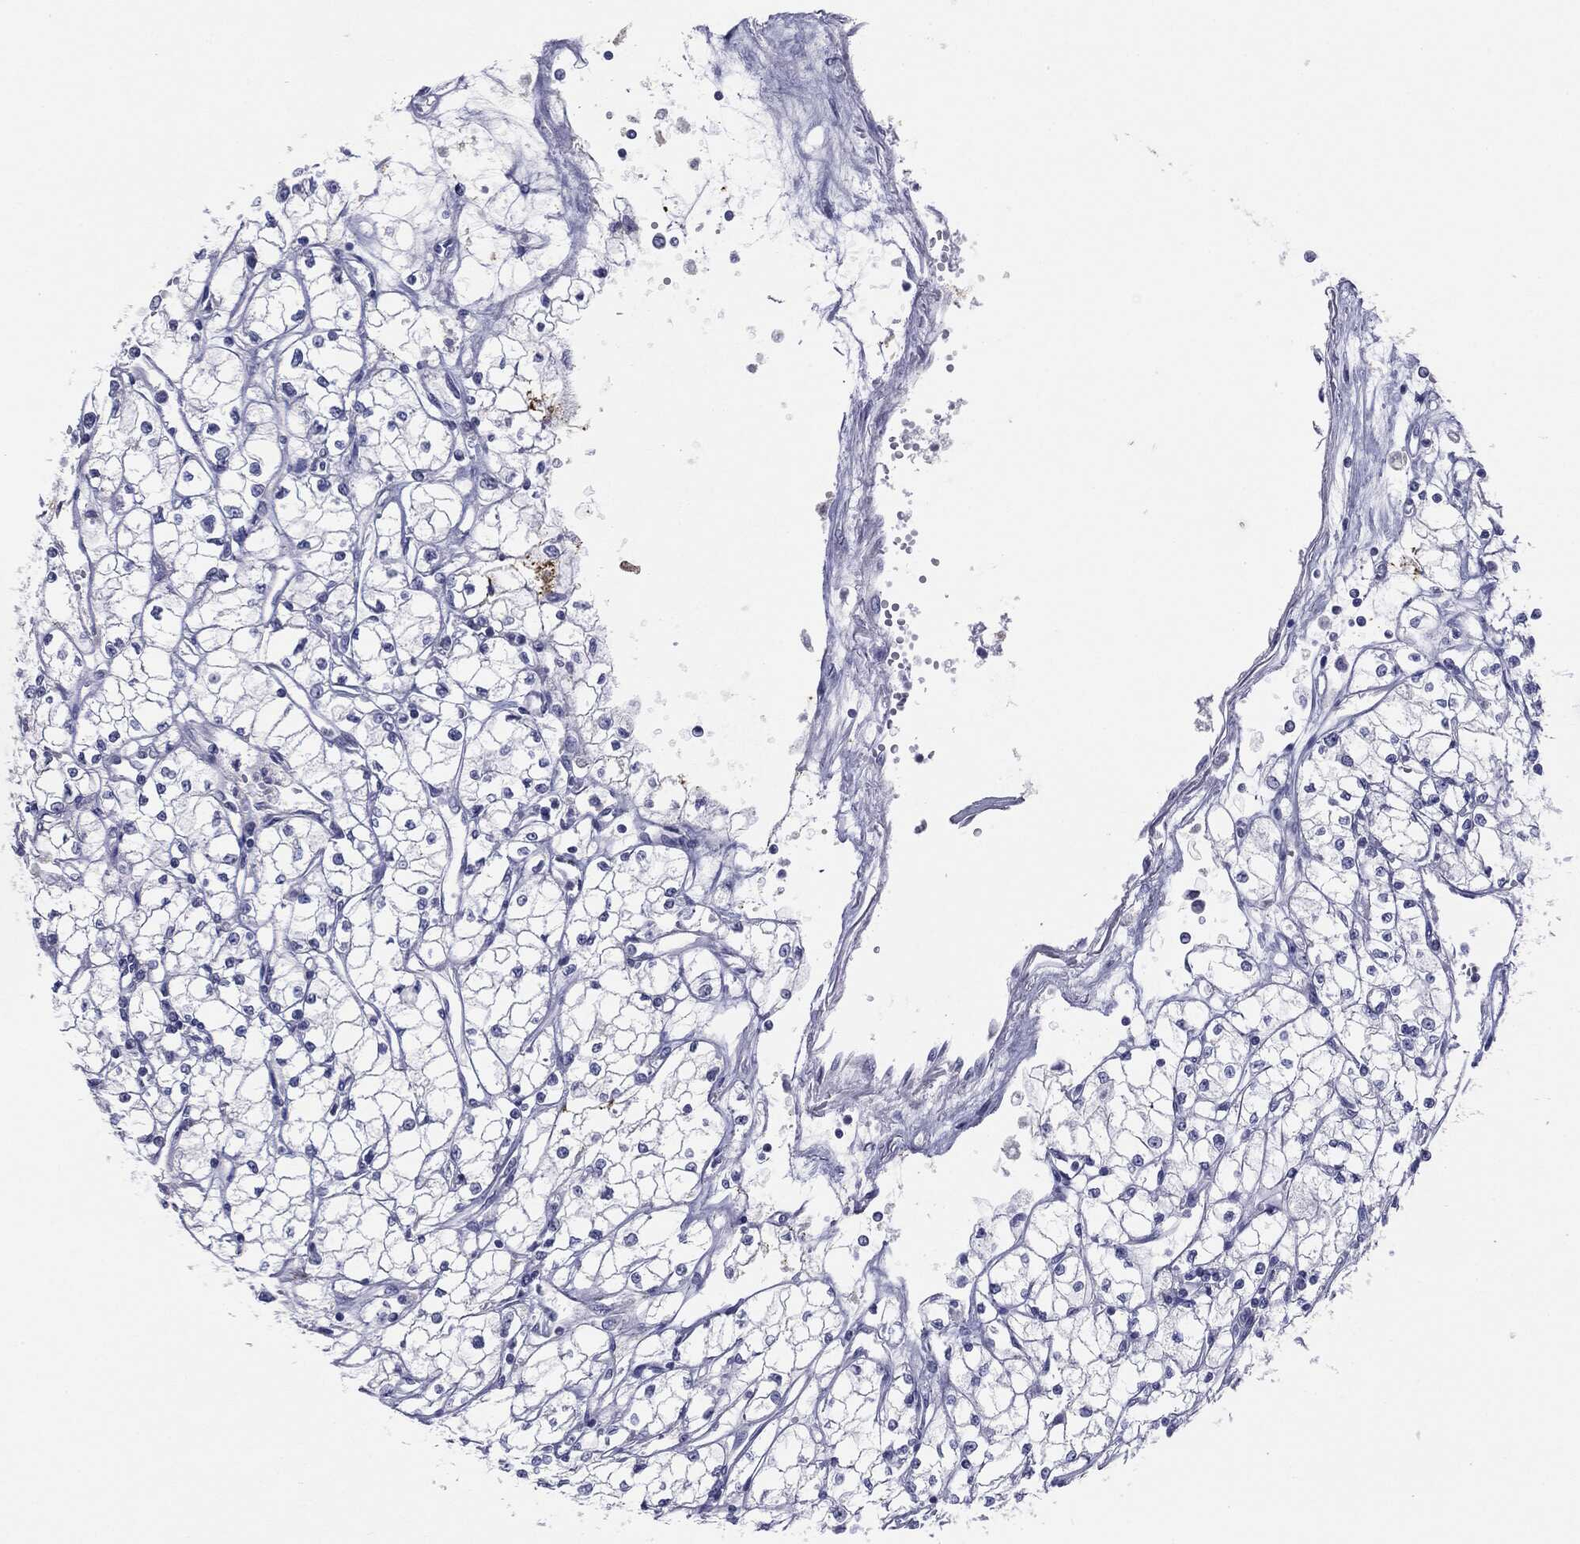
{"staining": {"intensity": "negative", "quantity": "none", "location": "none"}, "tissue": "renal cancer", "cell_type": "Tumor cells", "image_type": "cancer", "snomed": [{"axis": "morphology", "description": "Adenocarcinoma, NOS"}, {"axis": "topography", "description": "Kidney"}], "caption": "Immunohistochemistry (IHC) of human renal cancer reveals no expression in tumor cells. (IHC, brightfield microscopy, high magnification).", "gene": "SLC5A5", "patient": {"sex": "male", "age": 67}}